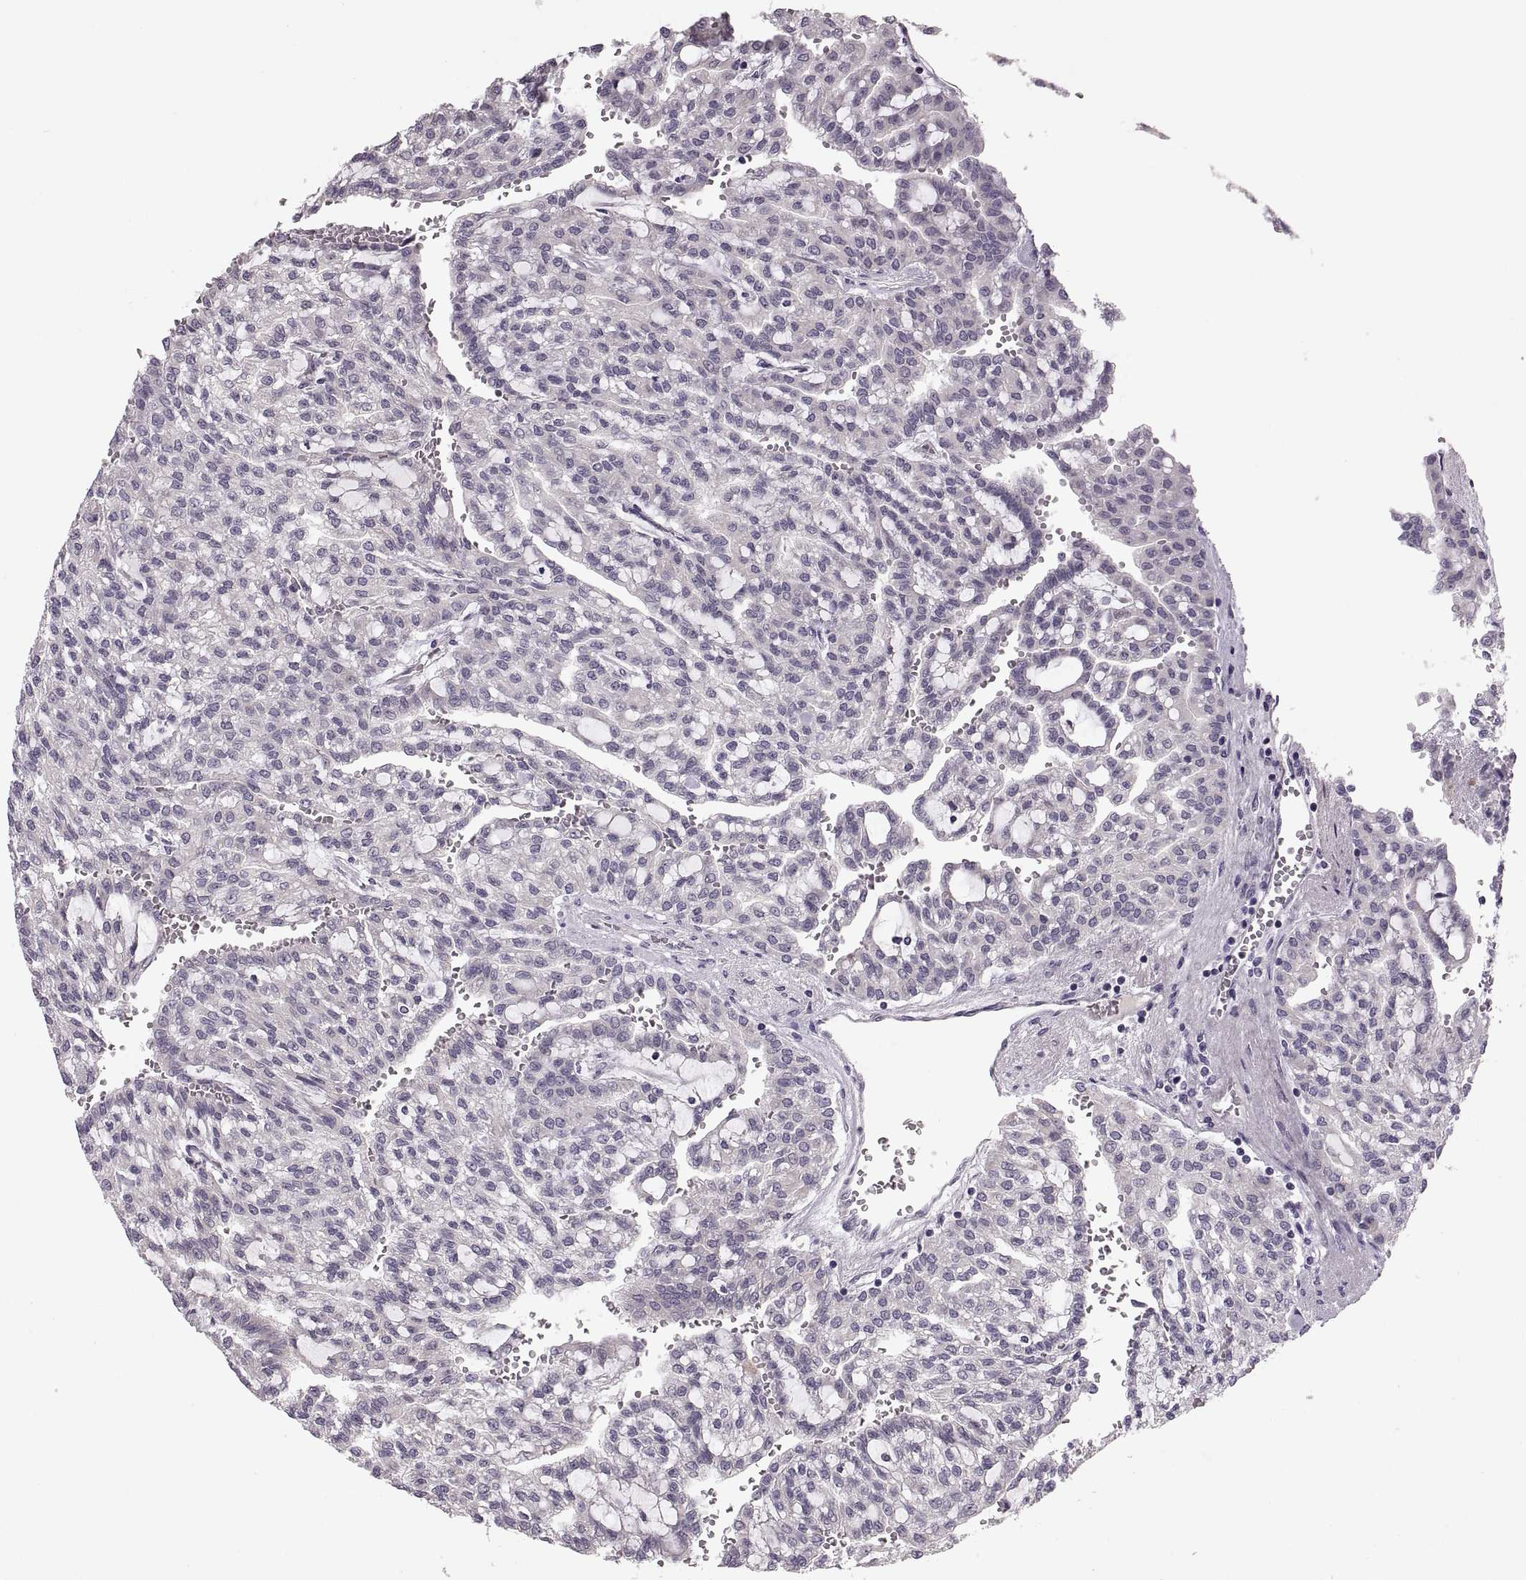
{"staining": {"intensity": "negative", "quantity": "none", "location": "none"}, "tissue": "renal cancer", "cell_type": "Tumor cells", "image_type": "cancer", "snomed": [{"axis": "morphology", "description": "Adenocarcinoma, NOS"}, {"axis": "topography", "description": "Kidney"}], "caption": "Histopathology image shows no significant protein staining in tumor cells of renal cancer (adenocarcinoma).", "gene": "ADH6", "patient": {"sex": "male", "age": 63}}